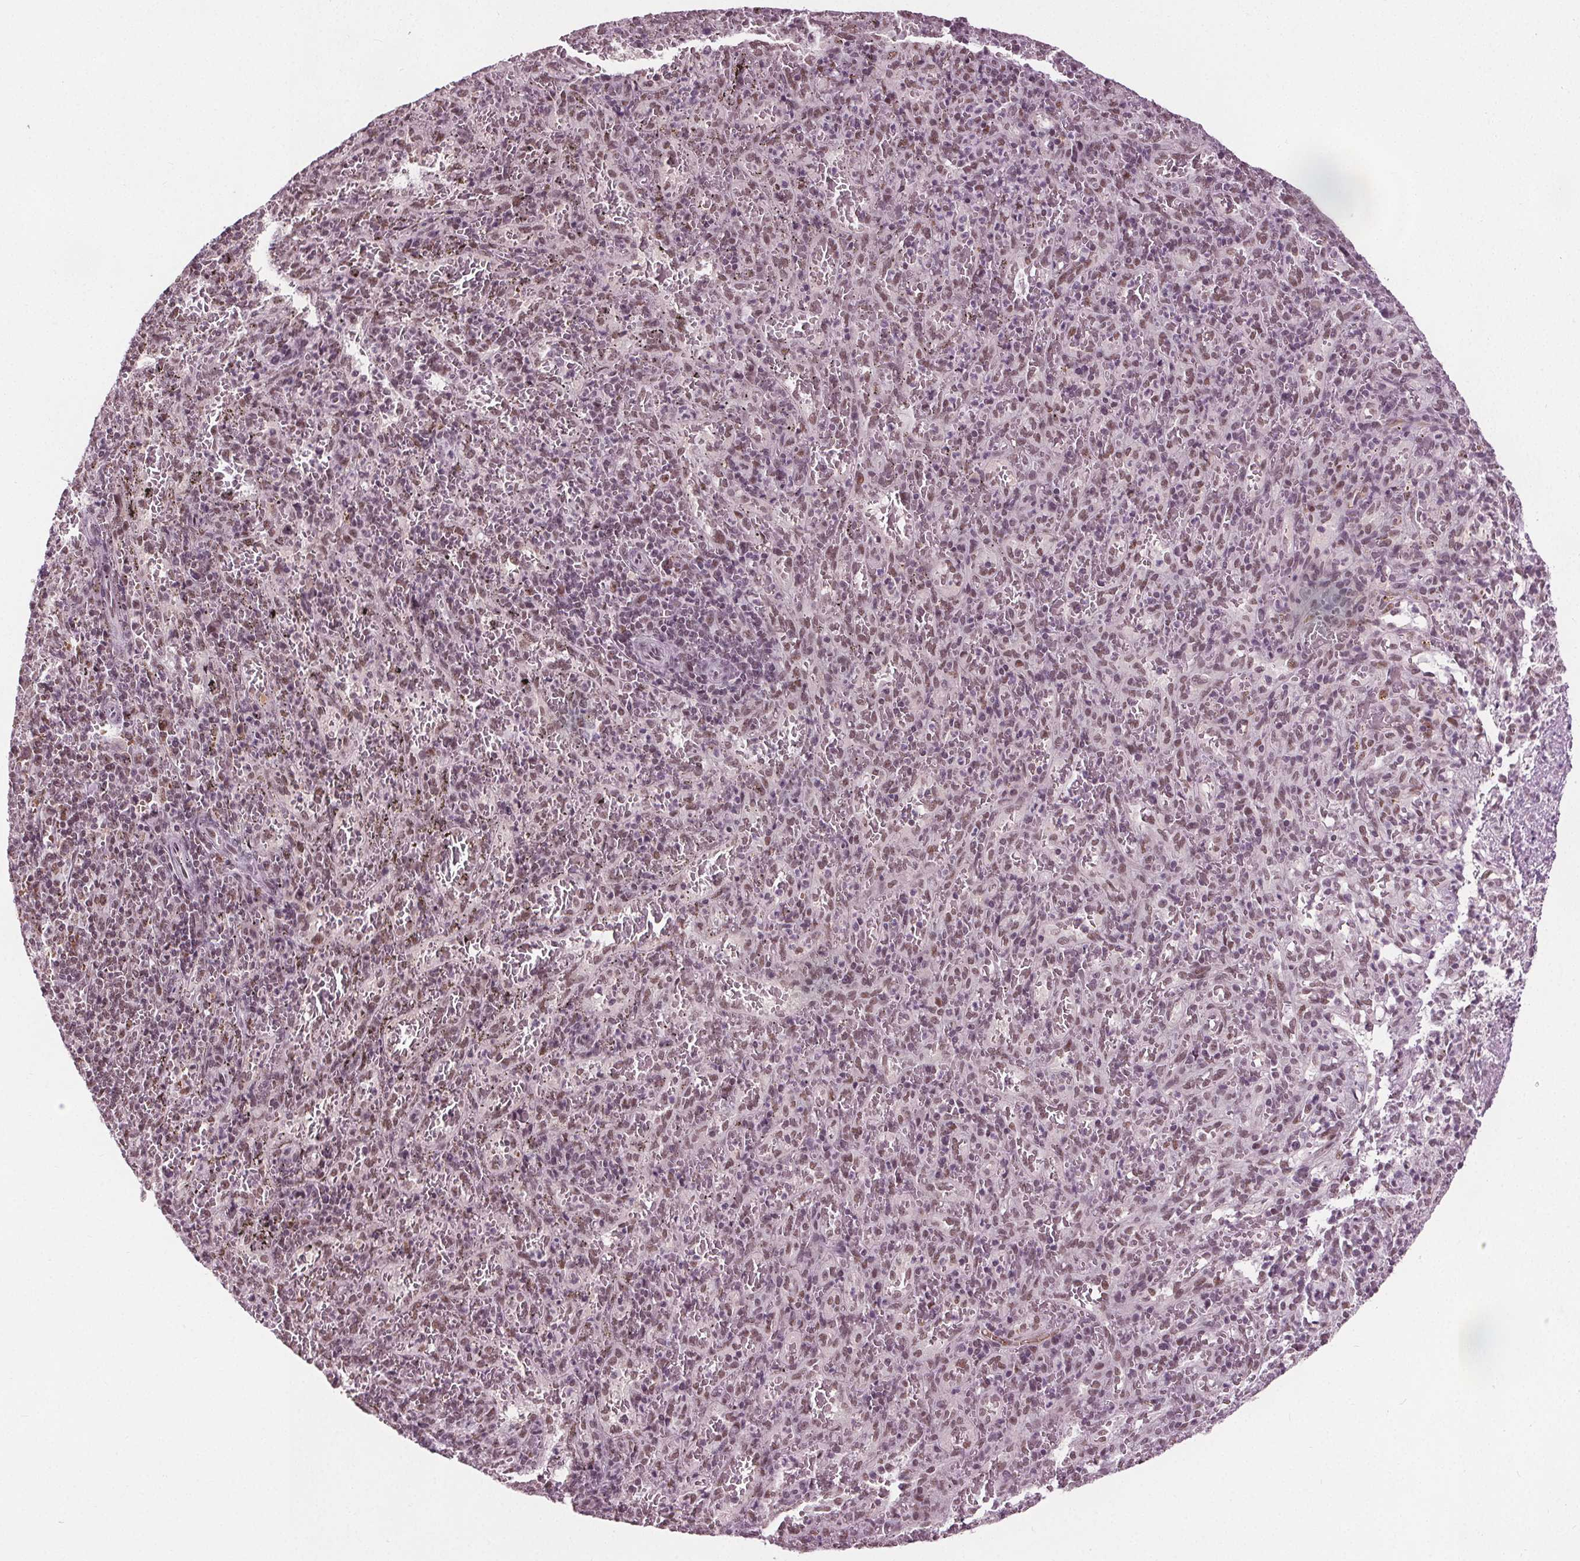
{"staining": {"intensity": "weak", "quantity": "25%-75%", "location": "nuclear"}, "tissue": "spleen", "cell_type": "Cells in red pulp", "image_type": "normal", "snomed": [{"axis": "morphology", "description": "Normal tissue, NOS"}, {"axis": "topography", "description": "Spleen"}], "caption": "Cells in red pulp reveal weak nuclear staining in approximately 25%-75% of cells in unremarkable spleen. (DAB IHC with brightfield microscopy, high magnification).", "gene": "IWS1", "patient": {"sex": "male", "age": 57}}